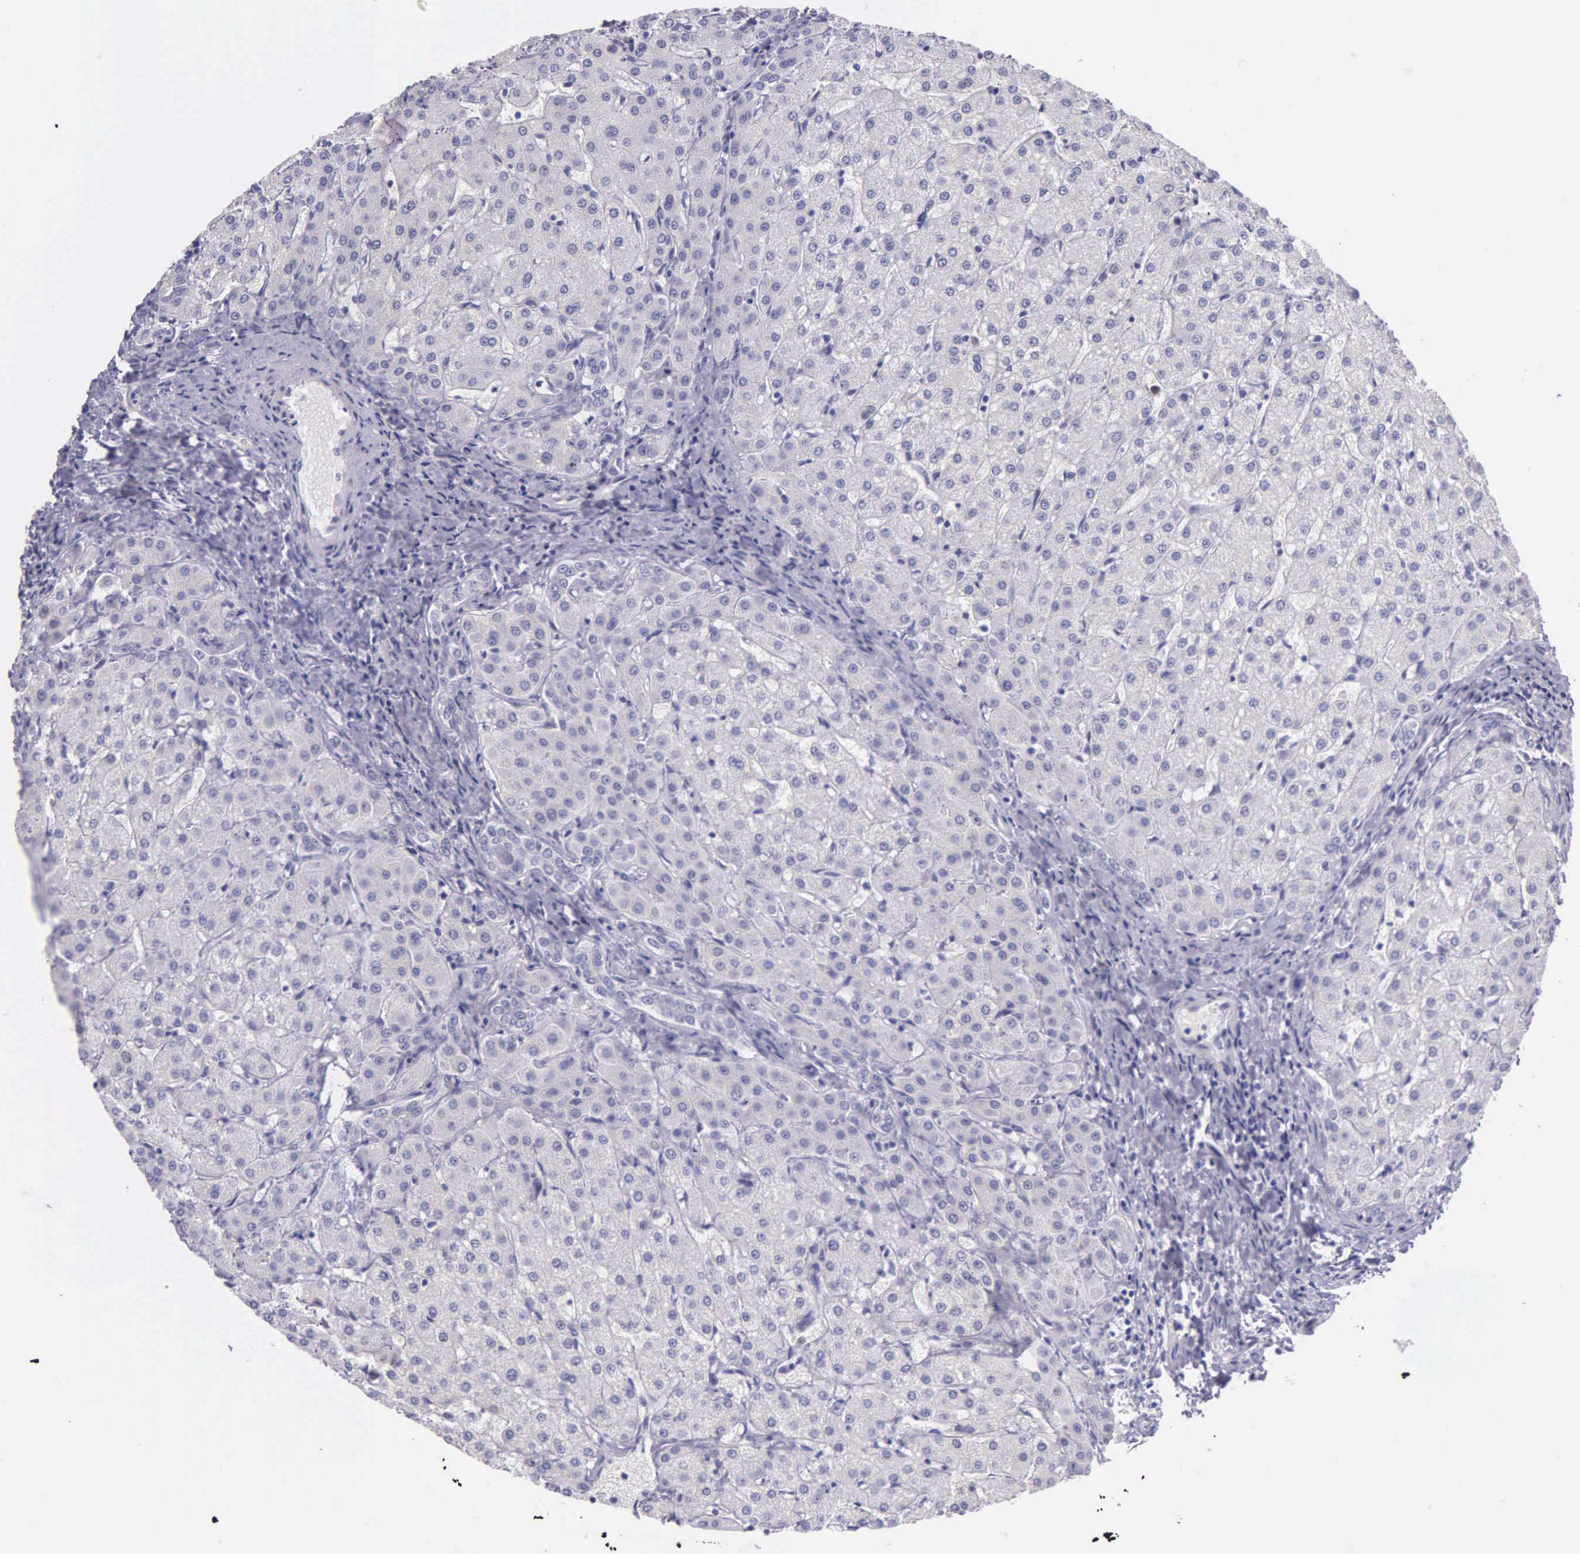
{"staining": {"intensity": "negative", "quantity": "none", "location": "none"}, "tissue": "liver", "cell_type": "Cholangiocytes", "image_type": "normal", "snomed": [{"axis": "morphology", "description": "Normal tissue, NOS"}, {"axis": "topography", "description": "Liver"}], "caption": "The micrograph shows no staining of cholangiocytes in unremarkable liver. (Stains: DAB immunohistochemistry with hematoxylin counter stain, Microscopy: brightfield microscopy at high magnification).", "gene": "MCM5", "patient": {"sex": "female", "age": 27}}